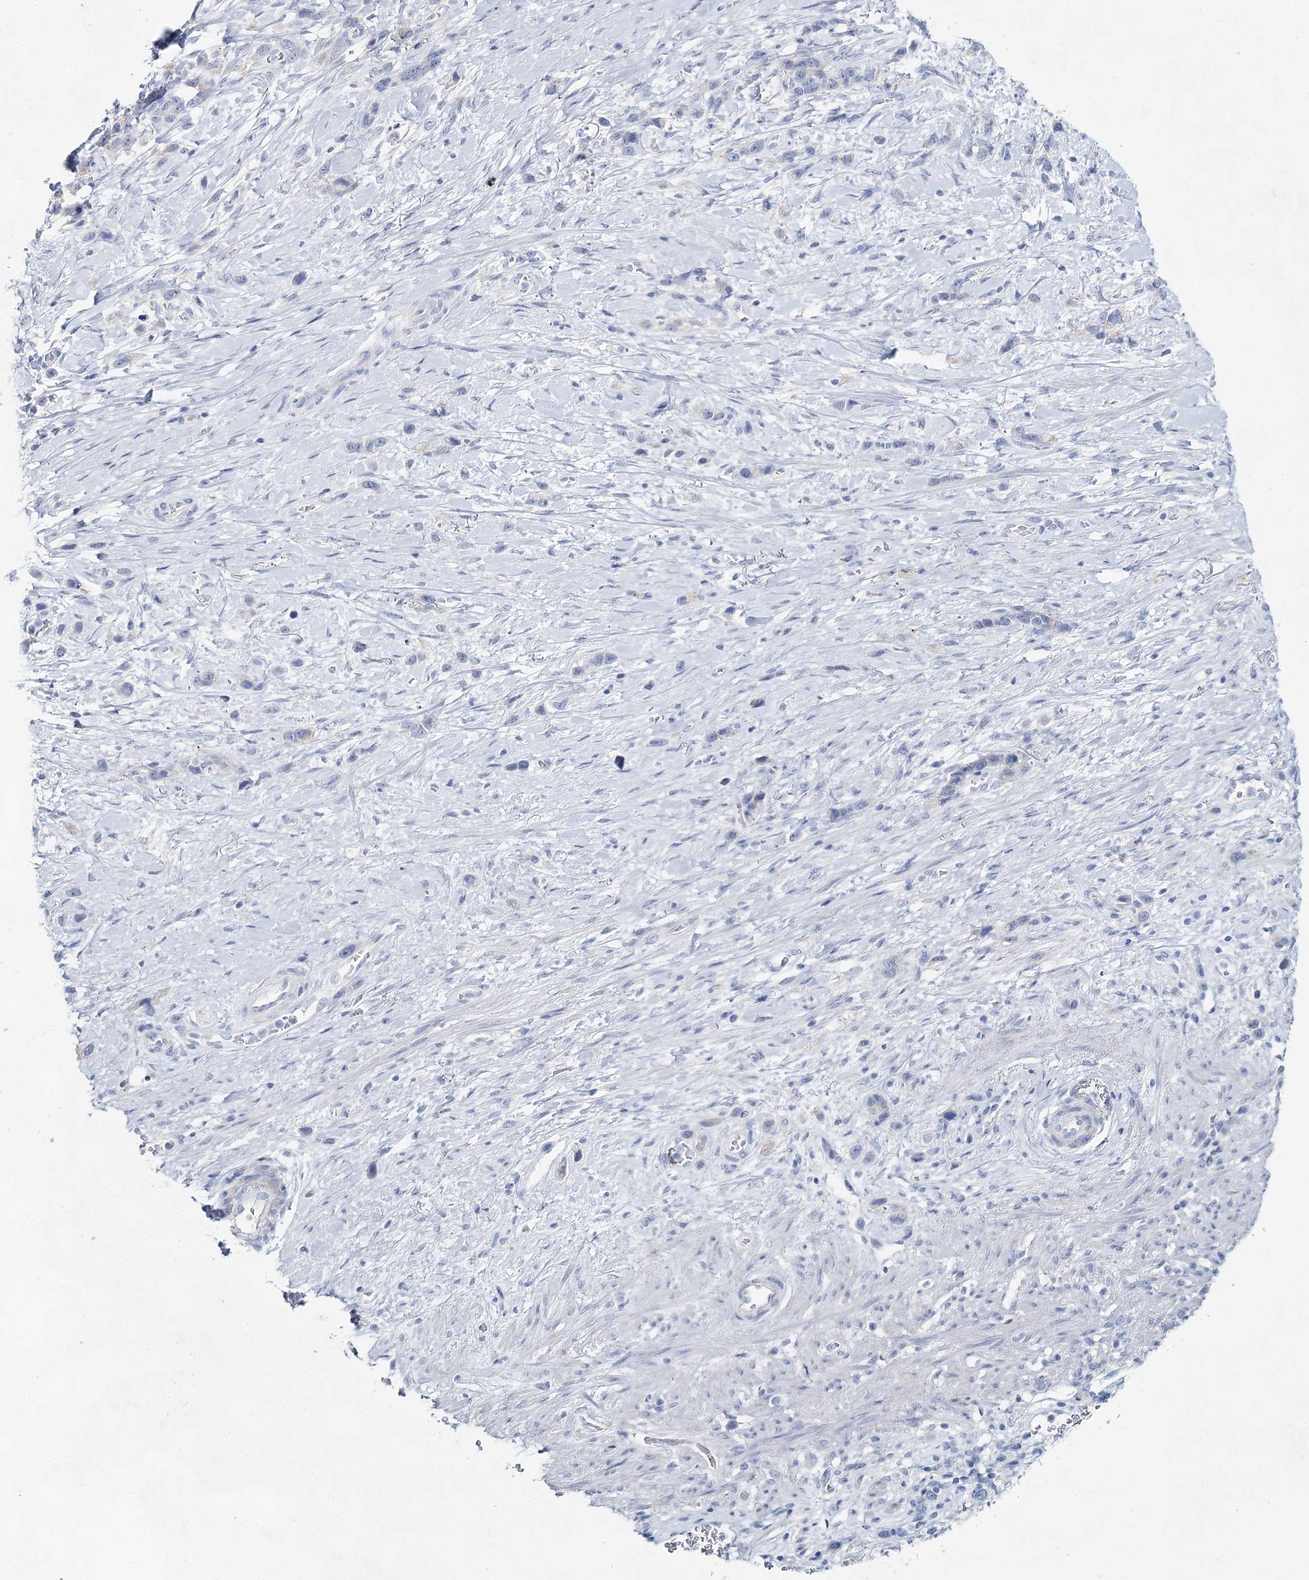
{"staining": {"intensity": "negative", "quantity": "none", "location": "none"}, "tissue": "stomach cancer", "cell_type": "Tumor cells", "image_type": "cancer", "snomed": [{"axis": "morphology", "description": "Adenocarcinoma, NOS"}, {"axis": "morphology", "description": "Adenocarcinoma, High grade"}, {"axis": "topography", "description": "Stomach, upper"}, {"axis": "topography", "description": "Stomach, lower"}], "caption": "Photomicrograph shows no significant protein expression in tumor cells of adenocarcinoma (stomach). (DAB immunohistochemistry visualized using brightfield microscopy, high magnification).", "gene": "SLC17A2", "patient": {"sex": "female", "age": 65}}